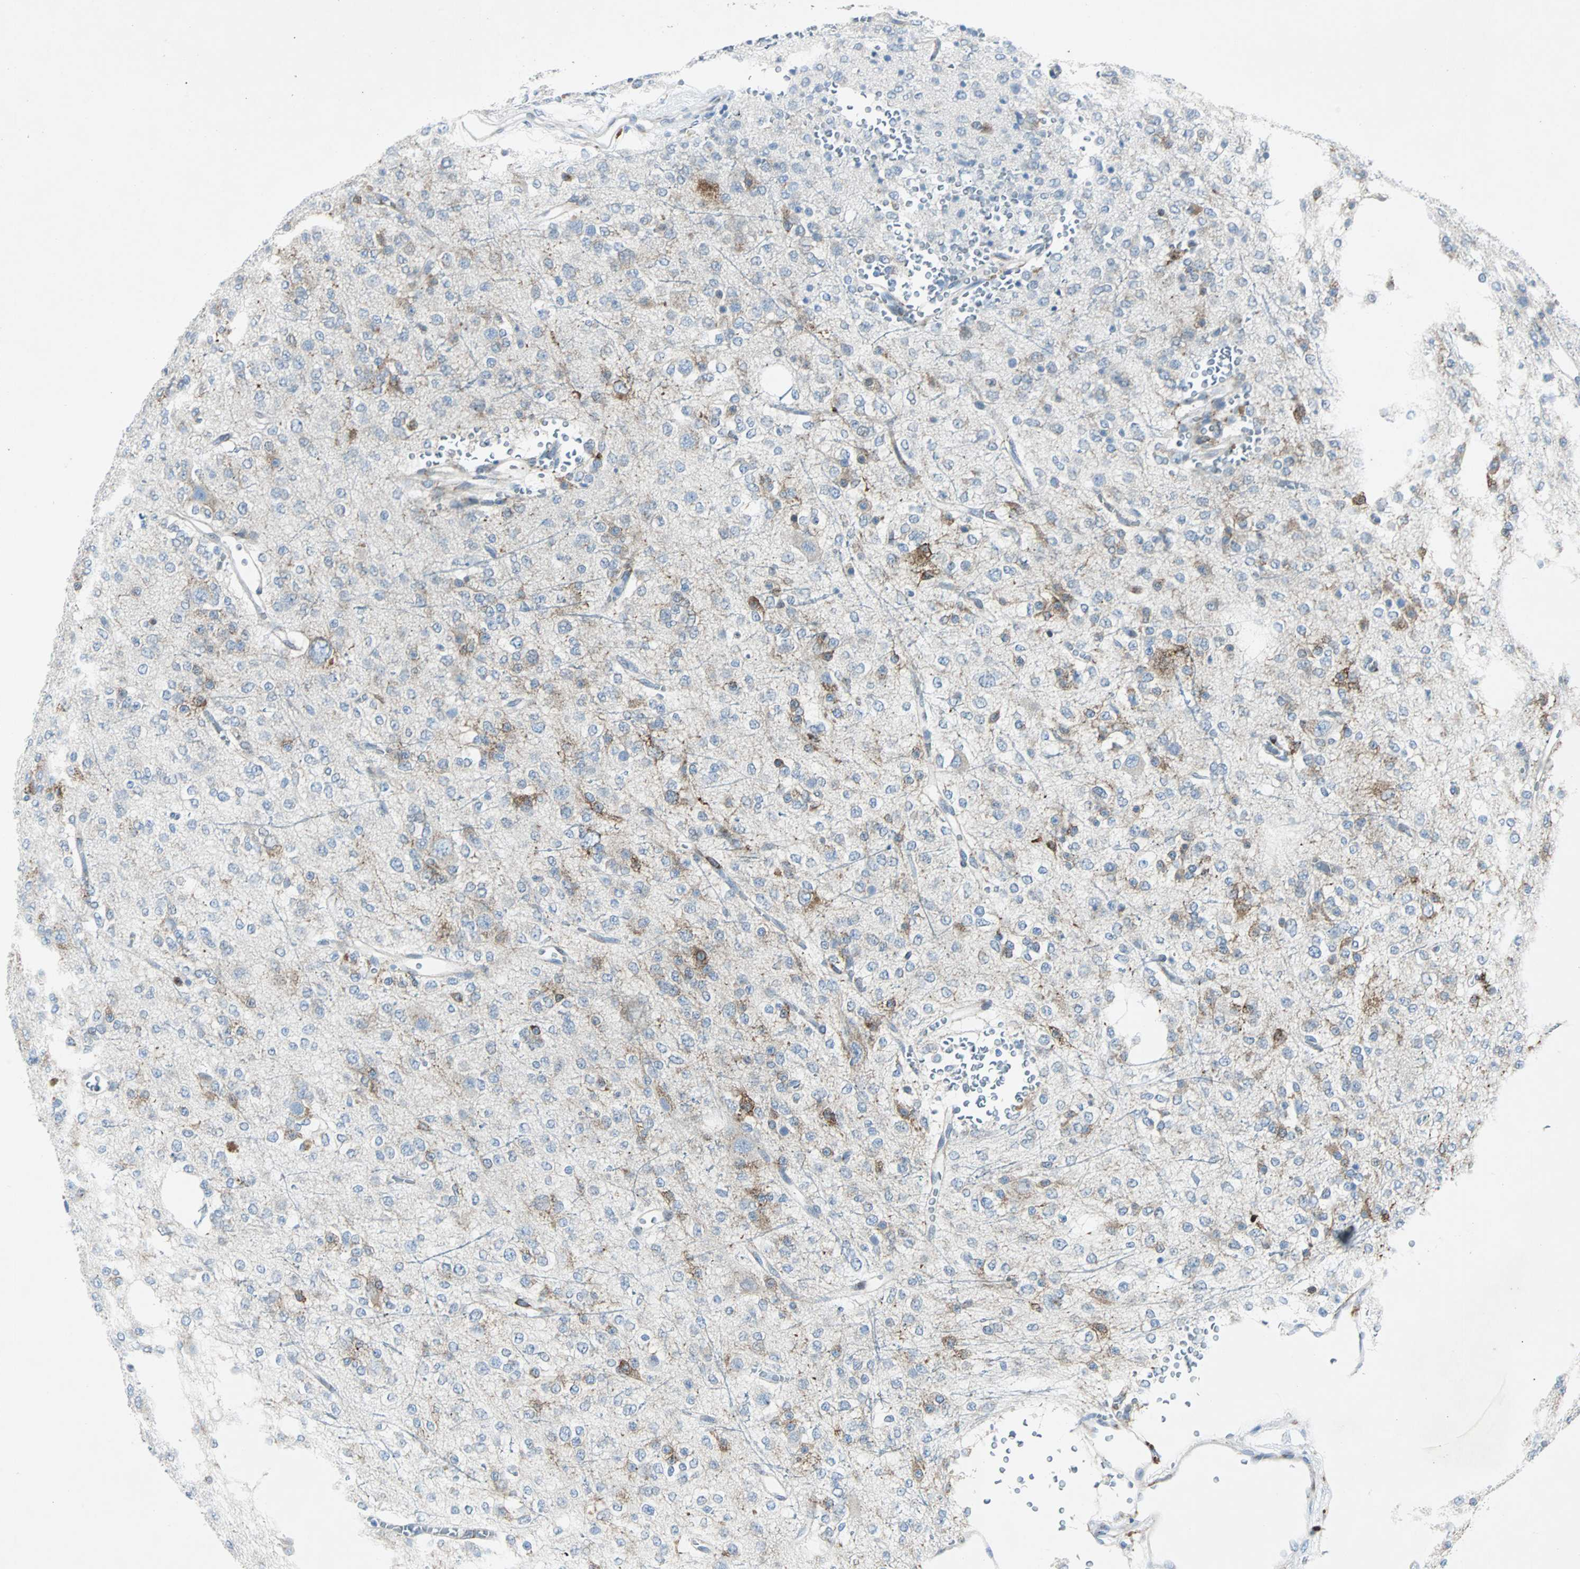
{"staining": {"intensity": "moderate", "quantity": "25%-75%", "location": "cytoplasmic/membranous"}, "tissue": "glioma", "cell_type": "Tumor cells", "image_type": "cancer", "snomed": [{"axis": "morphology", "description": "Glioma, malignant, Low grade"}, {"axis": "topography", "description": "Brain"}], "caption": "The immunohistochemical stain labels moderate cytoplasmic/membranous staining in tumor cells of glioma tissue.", "gene": "BBC3", "patient": {"sex": "male", "age": 38}}